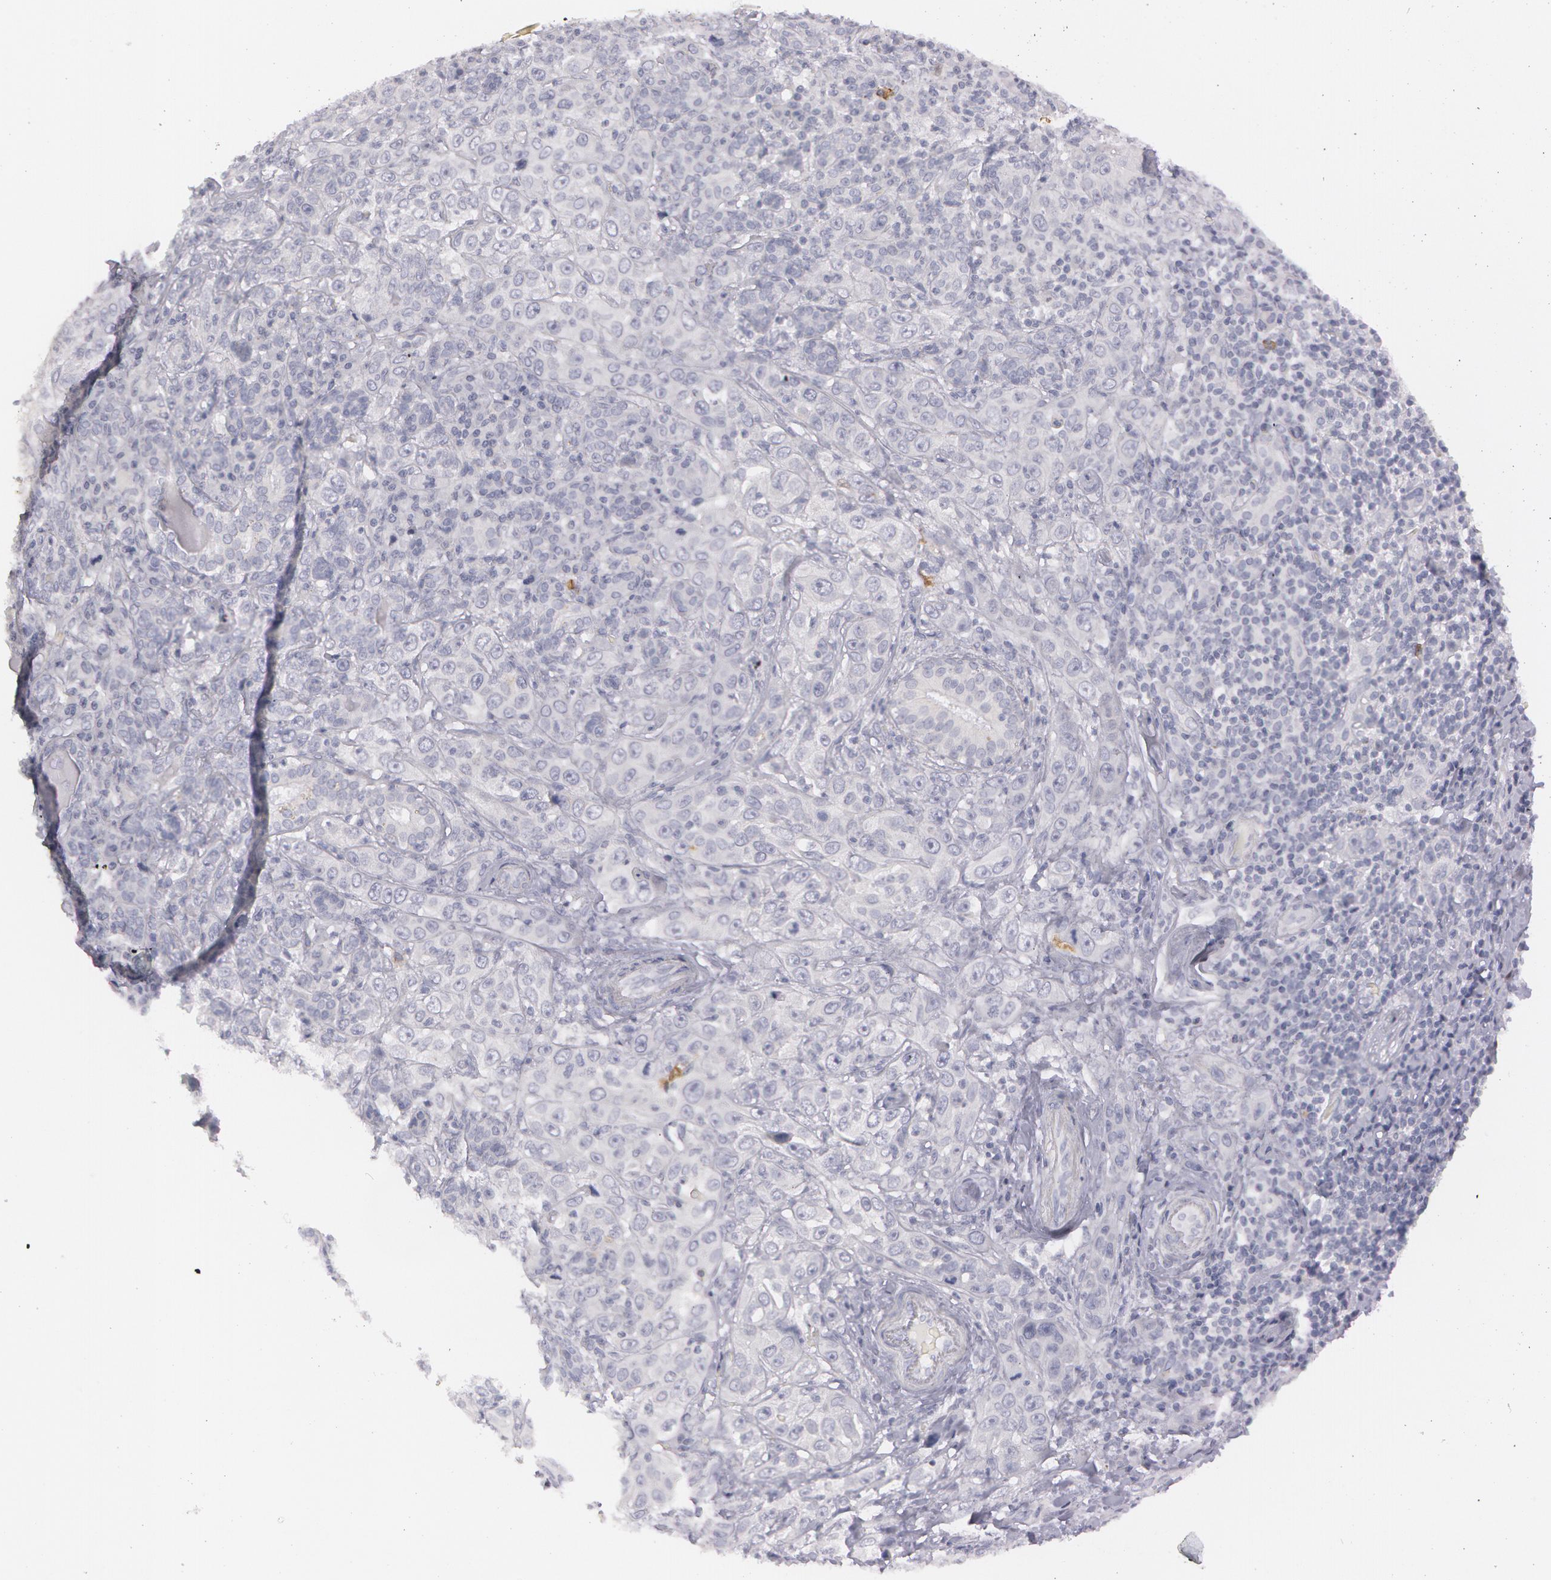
{"staining": {"intensity": "negative", "quantity": "none", "location": "none"}, "tissue": "skin cancer", "cell_type": "Tumor cells", "image_type": "cancer", "snomed": [{"axis": "morphology", "description": "Squamous cell carcinoma, NOS"}, {"axis": "topography", "description": "Skin"}], "caption": "High power microscopy image of an IHC photomicrograph of skin squamous cell carcinoma, revealing no significant positivity in tumor cells.", "gene": "IL1RN", "patient": {"sex": "male", "age": 84}}